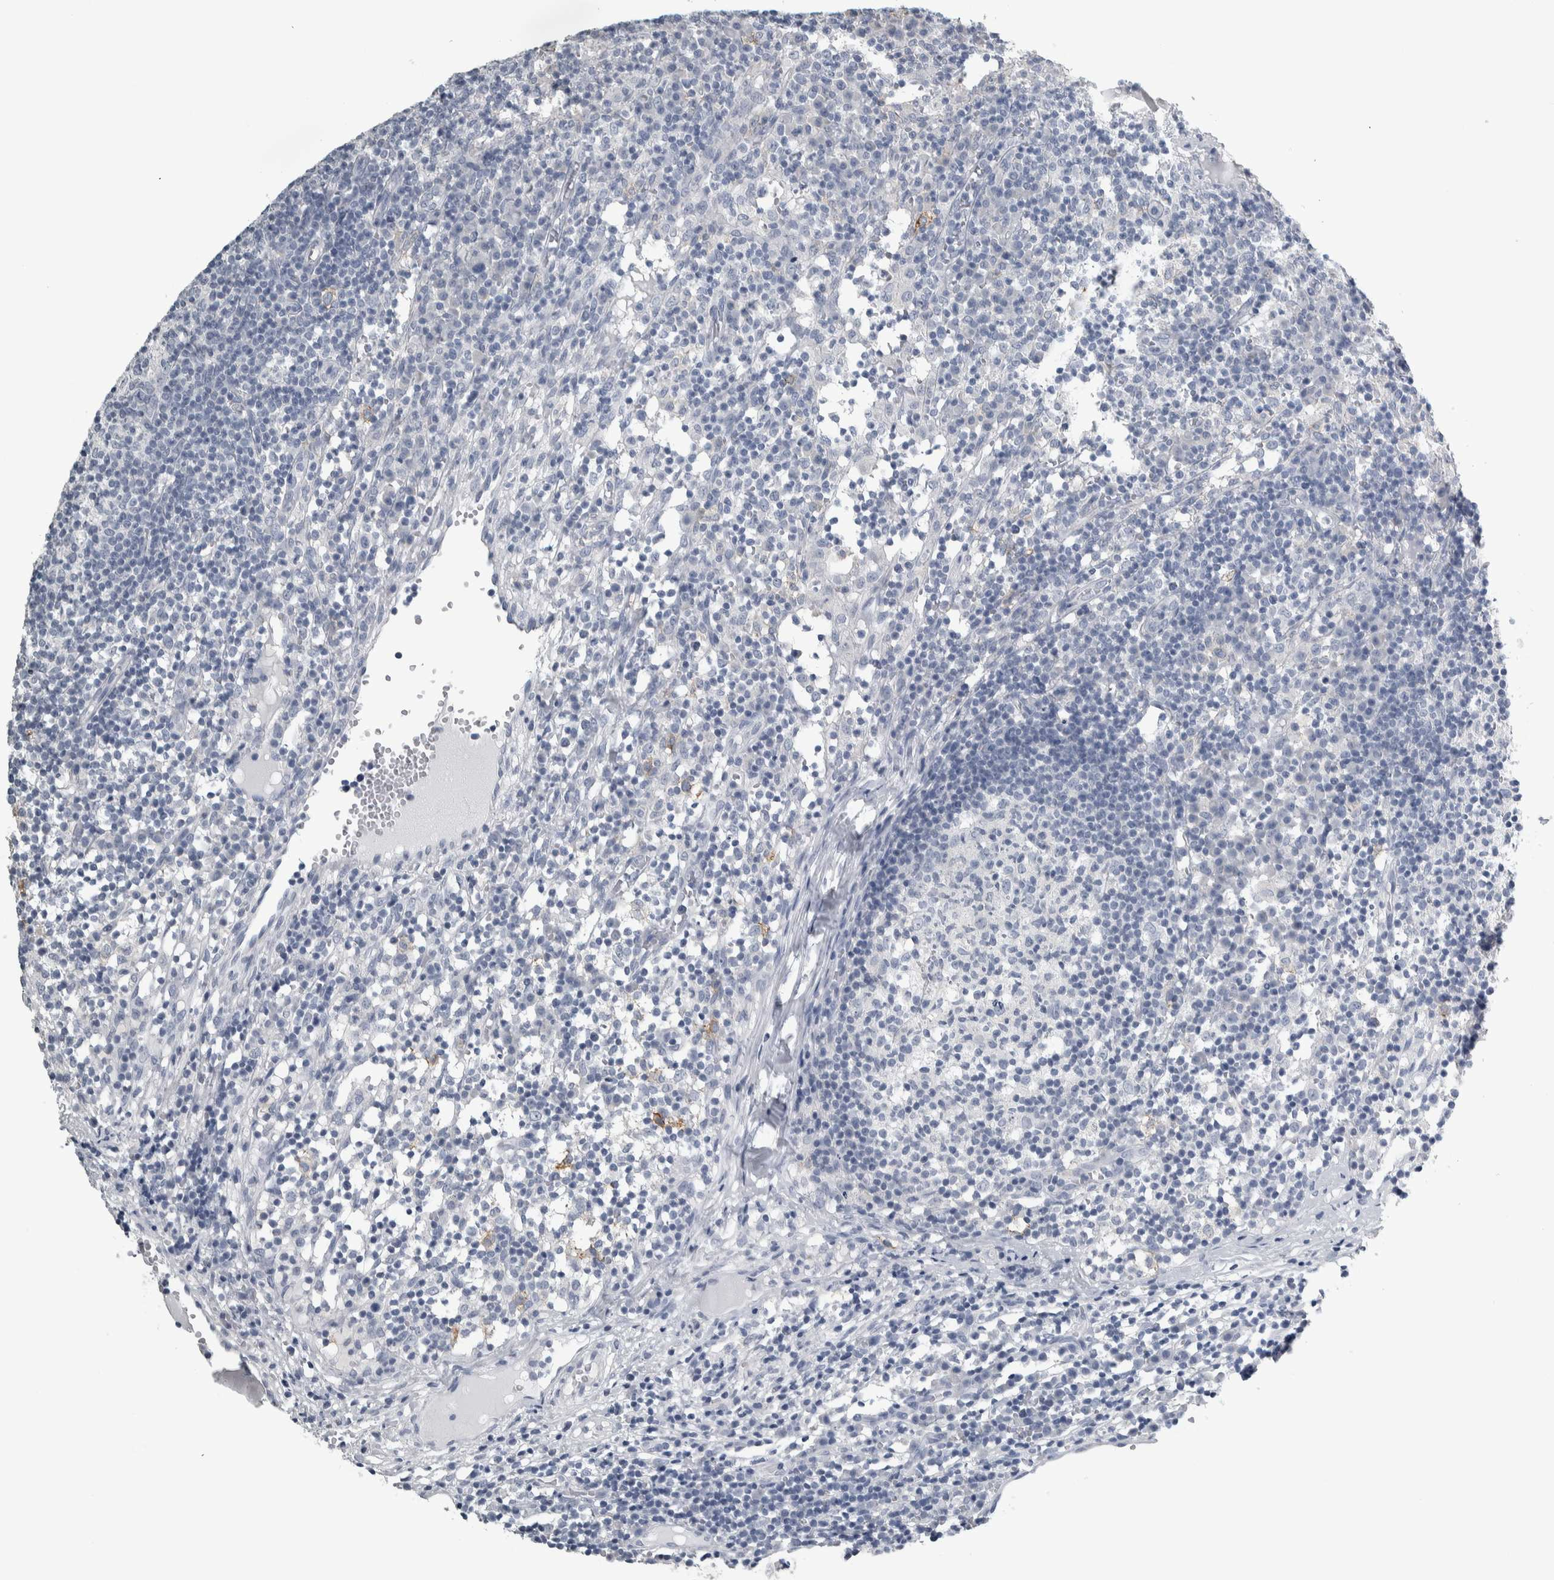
{"staining": {"intensity": "negative", "quantity": "none", "location": "none"}, "tissue": "lymph node", "cell_type": "Germinal center cells", "image_type": "normal", "snomed": [{"axis": "morphology", "description": "Normal tissue, NOS"}, {"axis": "morphology", "description": "Inflammation, NOS"}, {"axis": "topography", "description": "Lymph node"}], "caption": "A micrograph of human lymph node is negative for staining in germinal center cells. (DAB immunohistochemistry with hematoxylin counter stain).", "gene": "CDH17", "patient": {"sex": "male", "age": 55}}